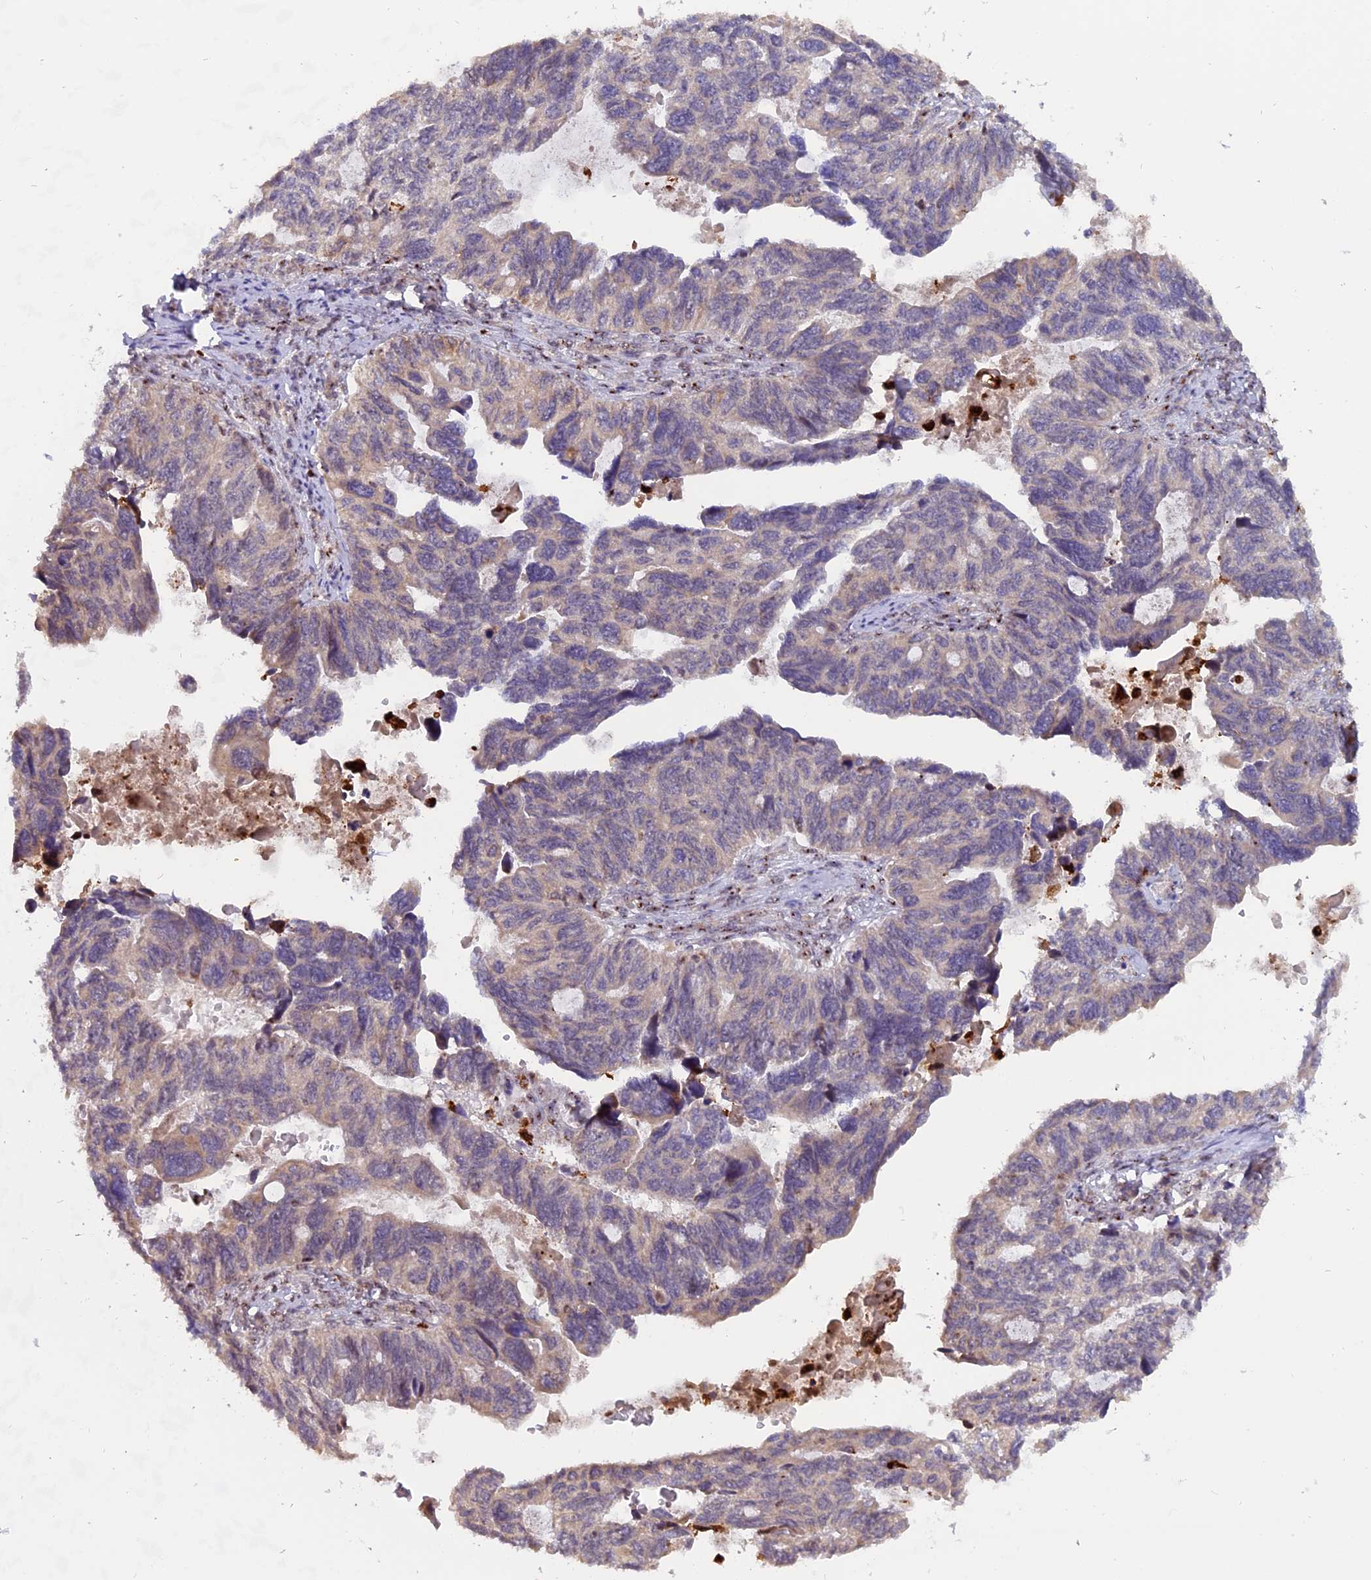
{"staining": {"intensity": "negative", "quantity": "none", "location": "none"}, "tissue": "ovarian cancer", "cell_type": "Tumor cells", "image_type": "cancer", "snomed": [{"axis": "morphology", "description": "Cystadenocarcinoma, serous, NOS"}, {"axis": "topography", "description": "Ovary"}], "caption": "The histopathology image shows no significant expression in tumor cells of ovarian cancer (serous cystadenocarcinoma).", "gene": "FAM118B", "patient": {"sex": "female", "age": 79}}